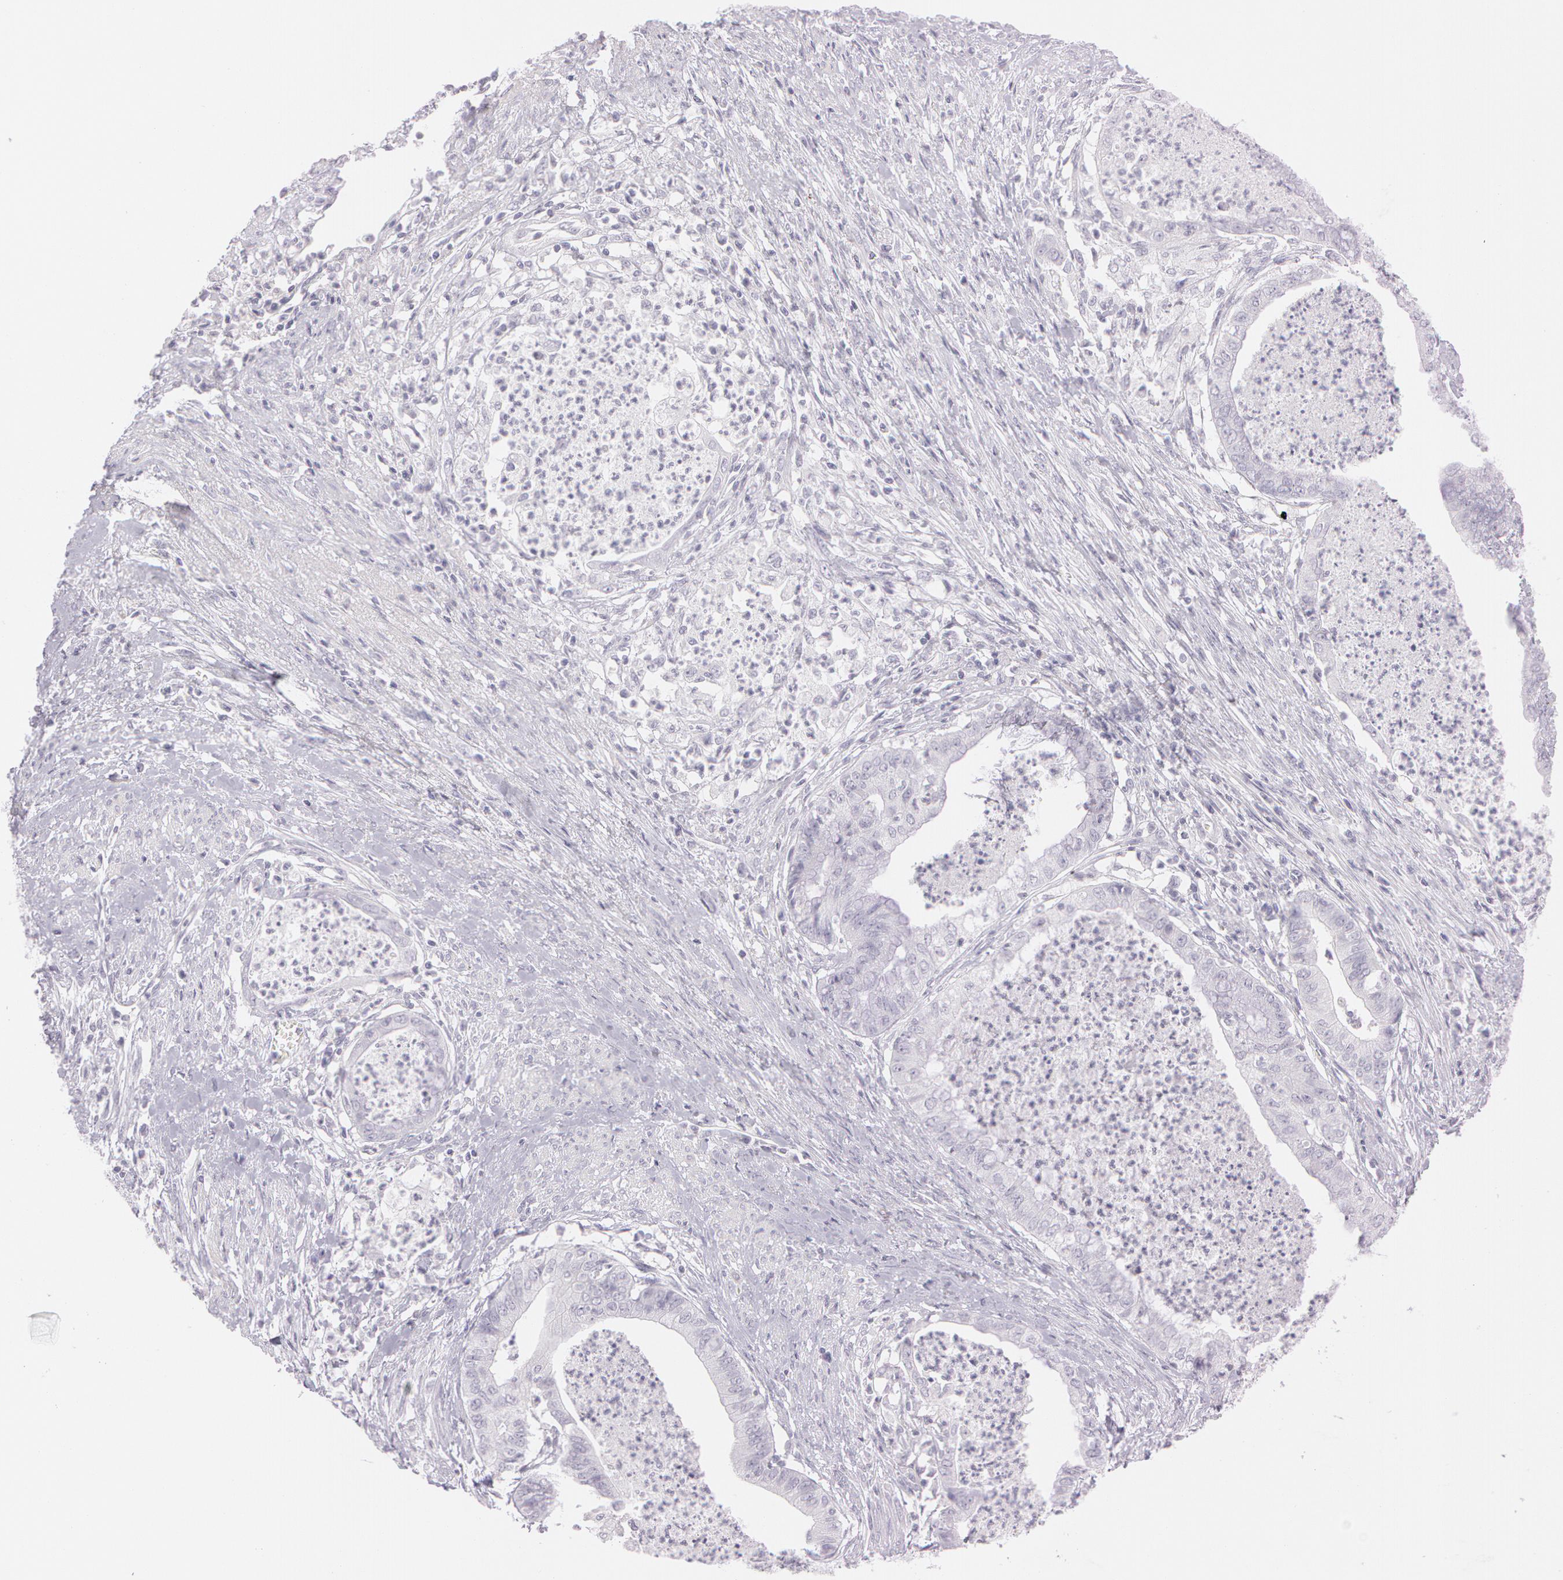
{"staining": {"intensity": "negative", "quantity": "none", "location": "none"}, "tissue": "endometrial cancer", "cell_type": "Tumor cells", "image_type": "cancer", "snomed": [{"axis": "morphology", "description": "Necrosis, NOS"}, {"axis": "morphology", "description": "Adenocarcinoma, NOS"}, {"axis": "topography", "description": "Endometrium"}], "caption": "Immunohistochemical staining of endometrial cancer displays no significant expression in tumor cells.", "gene": "OTC", "patient": {"sex": "female", "age": 79}}